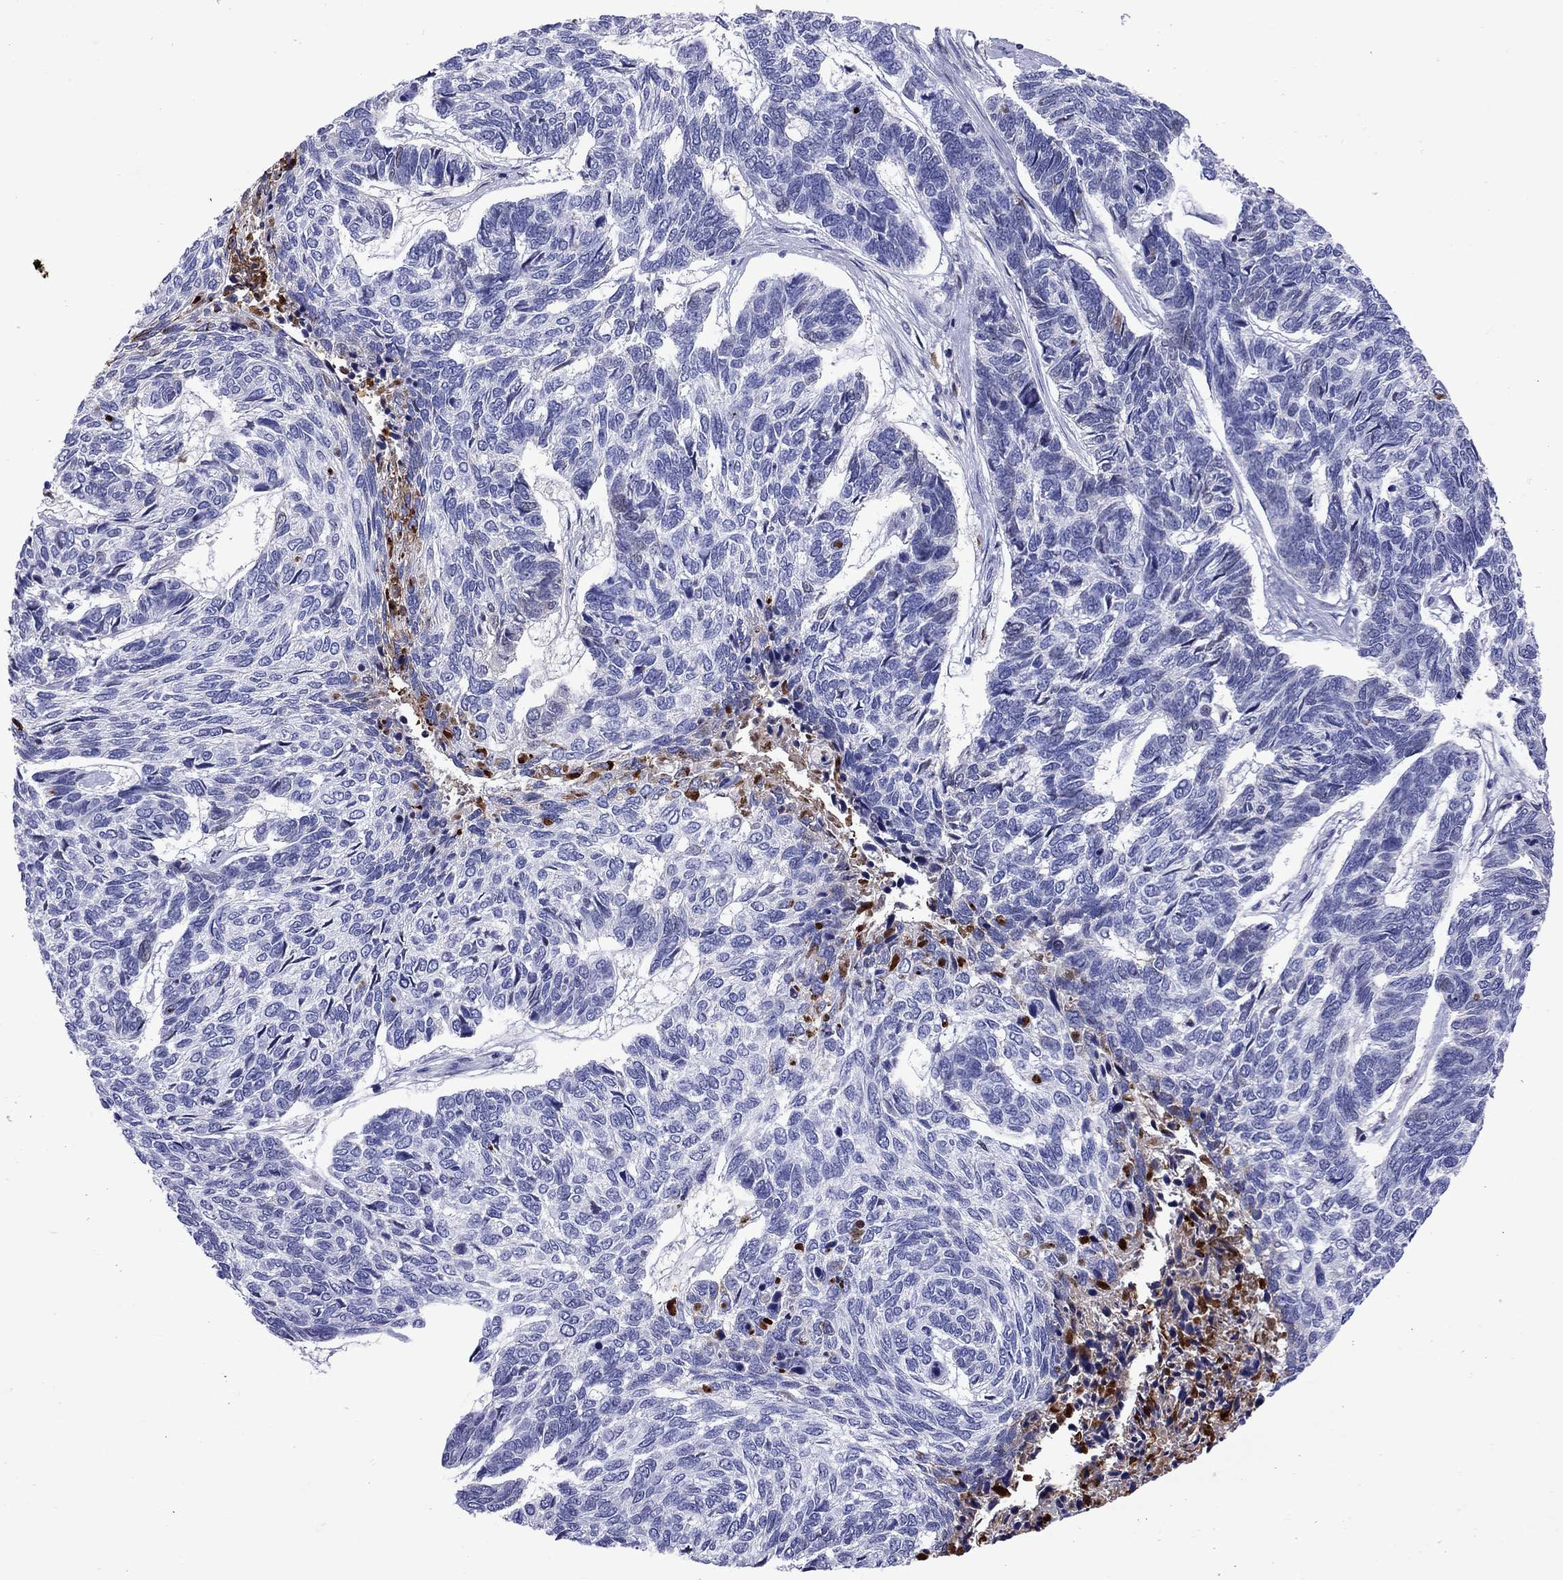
{"staining": {"intensity": "negative", "quantity": "none", "location": "none"}, "tissue": "skin cancer", "cell_type": "Tumor cells", "image_type": "cancer", "snomed": [{"axis": "morphology", "description": "Basal cell carcinoma"}, {"axis": "topography", "description": "Skin"}], "caption": "Tumor cells show no significant expression in skin basal cell carcinoma.", "gene": "SERPINA3", "patient": {"sex": "female", "age": 65}}